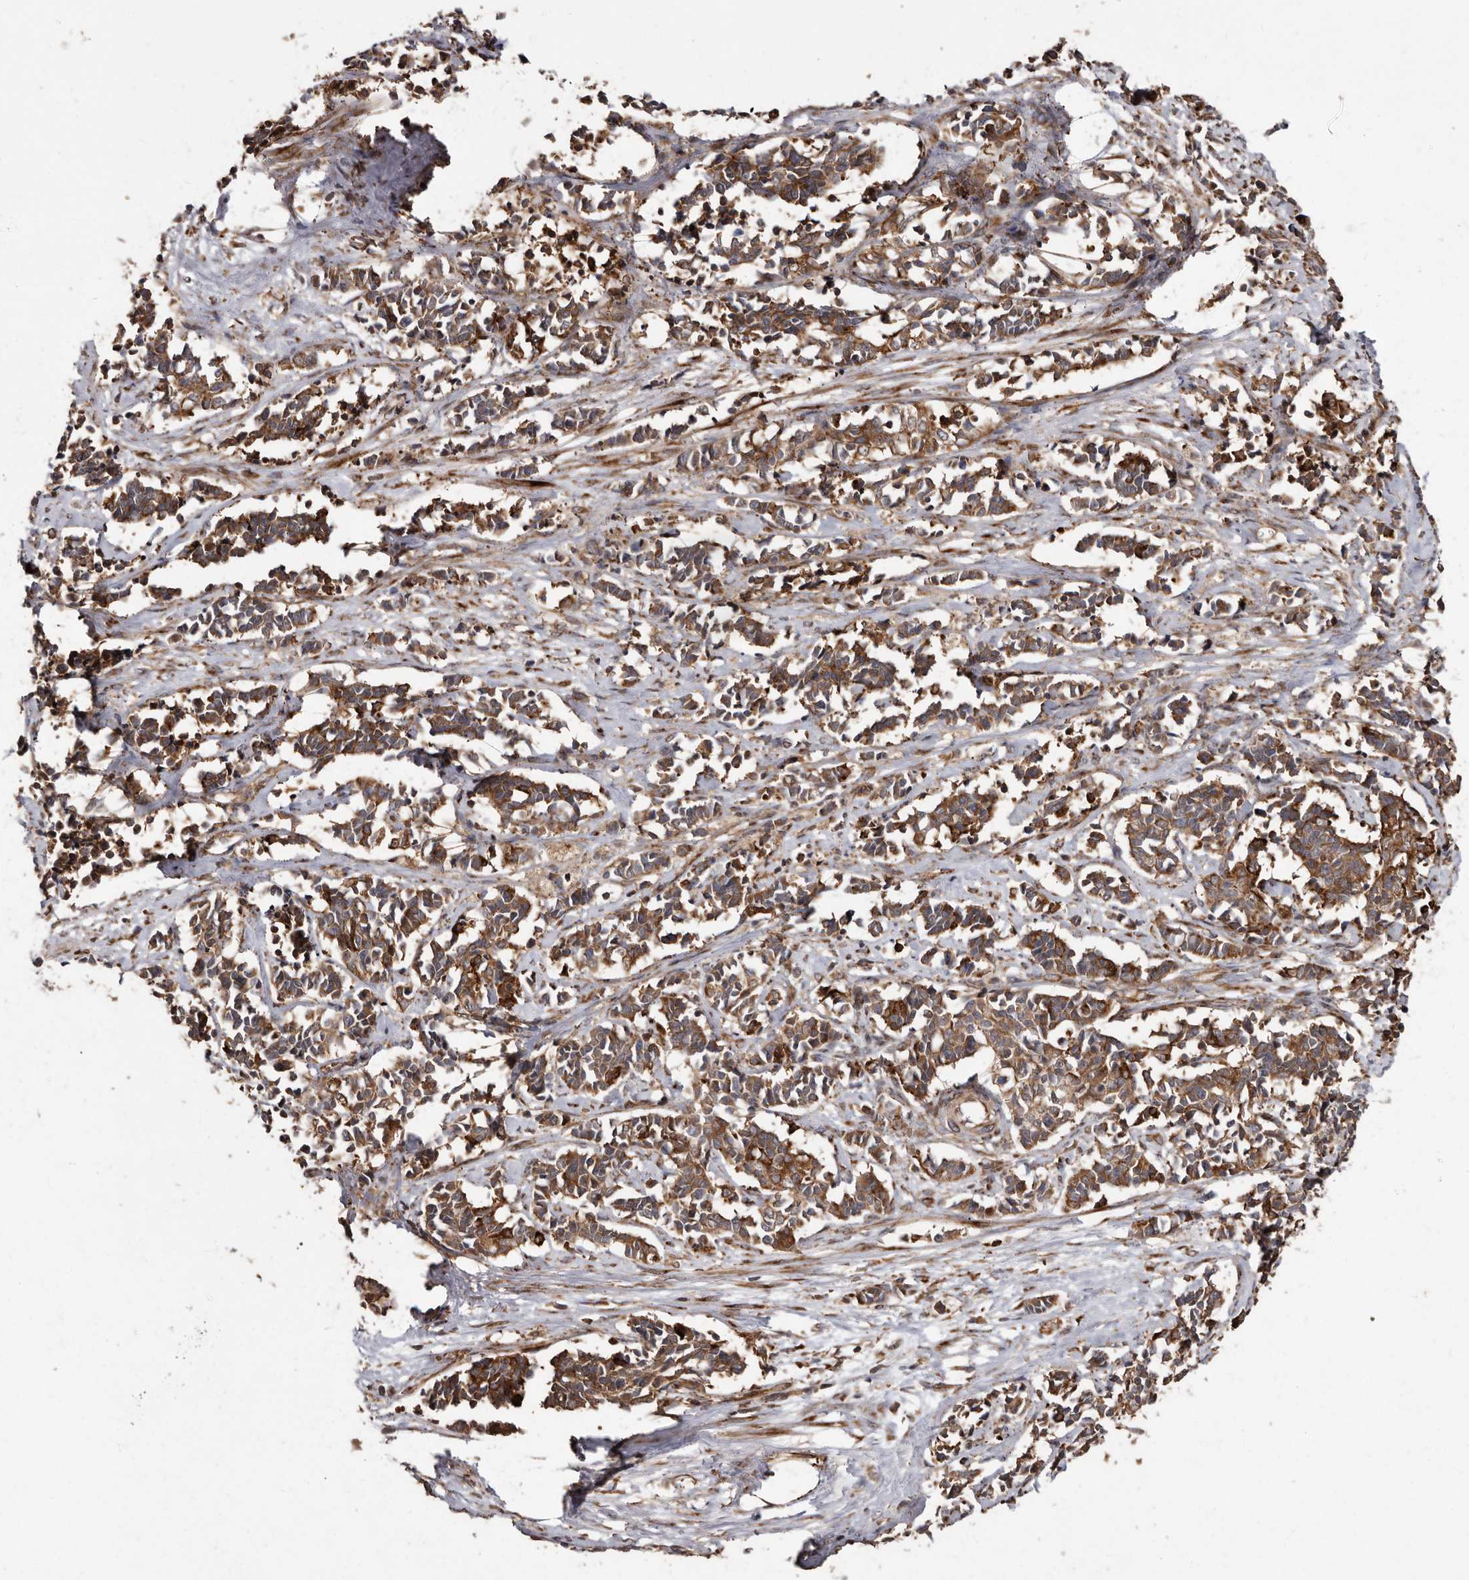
{"staining": {"intensity": "moderate", "quantity": ">75%", "location": "cytoplasmic/membranous"}, "tissue": "cervical cancer", "cell_type": "Tumor cells", "image_type": "cancer", "snomed": [{"axis": "morphology", "description": "Normal tissue, NOS"}, {"axis": "morphology", "description": "Squamous cell carcinoma, NOS"}, {"axis": "topography", "description": "Cervix"}], "caption": "Immunohistochemical staining of human cervical cancer (squamous cell carcinoma) displays medium levels of moderate cytoplasmic/membranous protein expression in approximately >75% of tumor cells.", "gene": "FLAD1", "patient": {"sex": "female", "age": 35}}